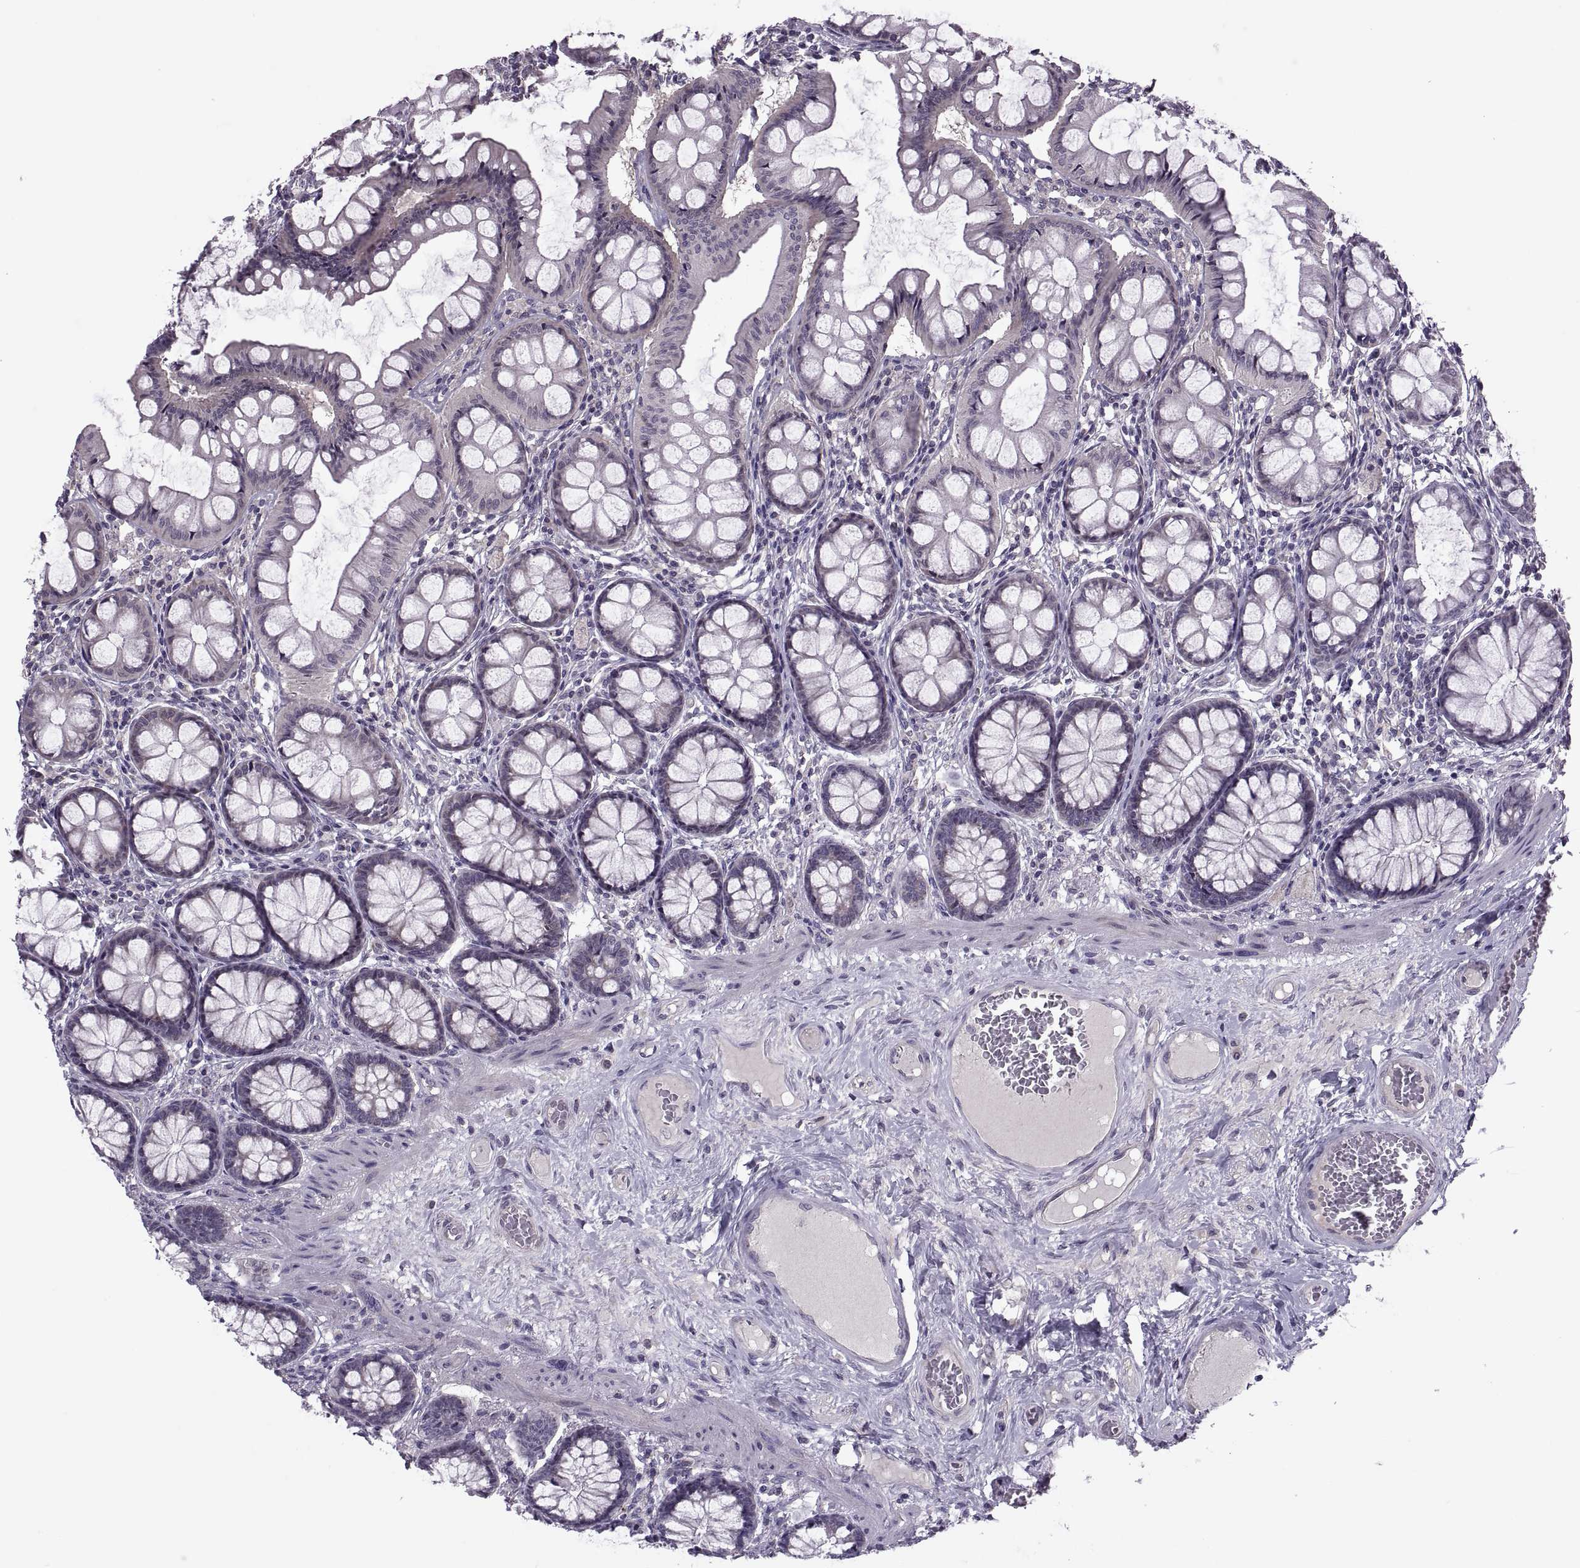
{"staining": {"intensity": "negative", "quantity": "none", "location": "none"}, "tissue": "colon", "cell_type": "Endothelial cells", "image_type": "normal", "snomed": [{"axis": "morphology", "description": "Normal tissue, NOS"}, {"axis": "topography", "description": "Colon"}], "caption": "The photomicrograph demonstrates no significant staining in endothelial cells of colon.", "gene": "ODF3", "patient": {"sex": "female", "age": 65}}